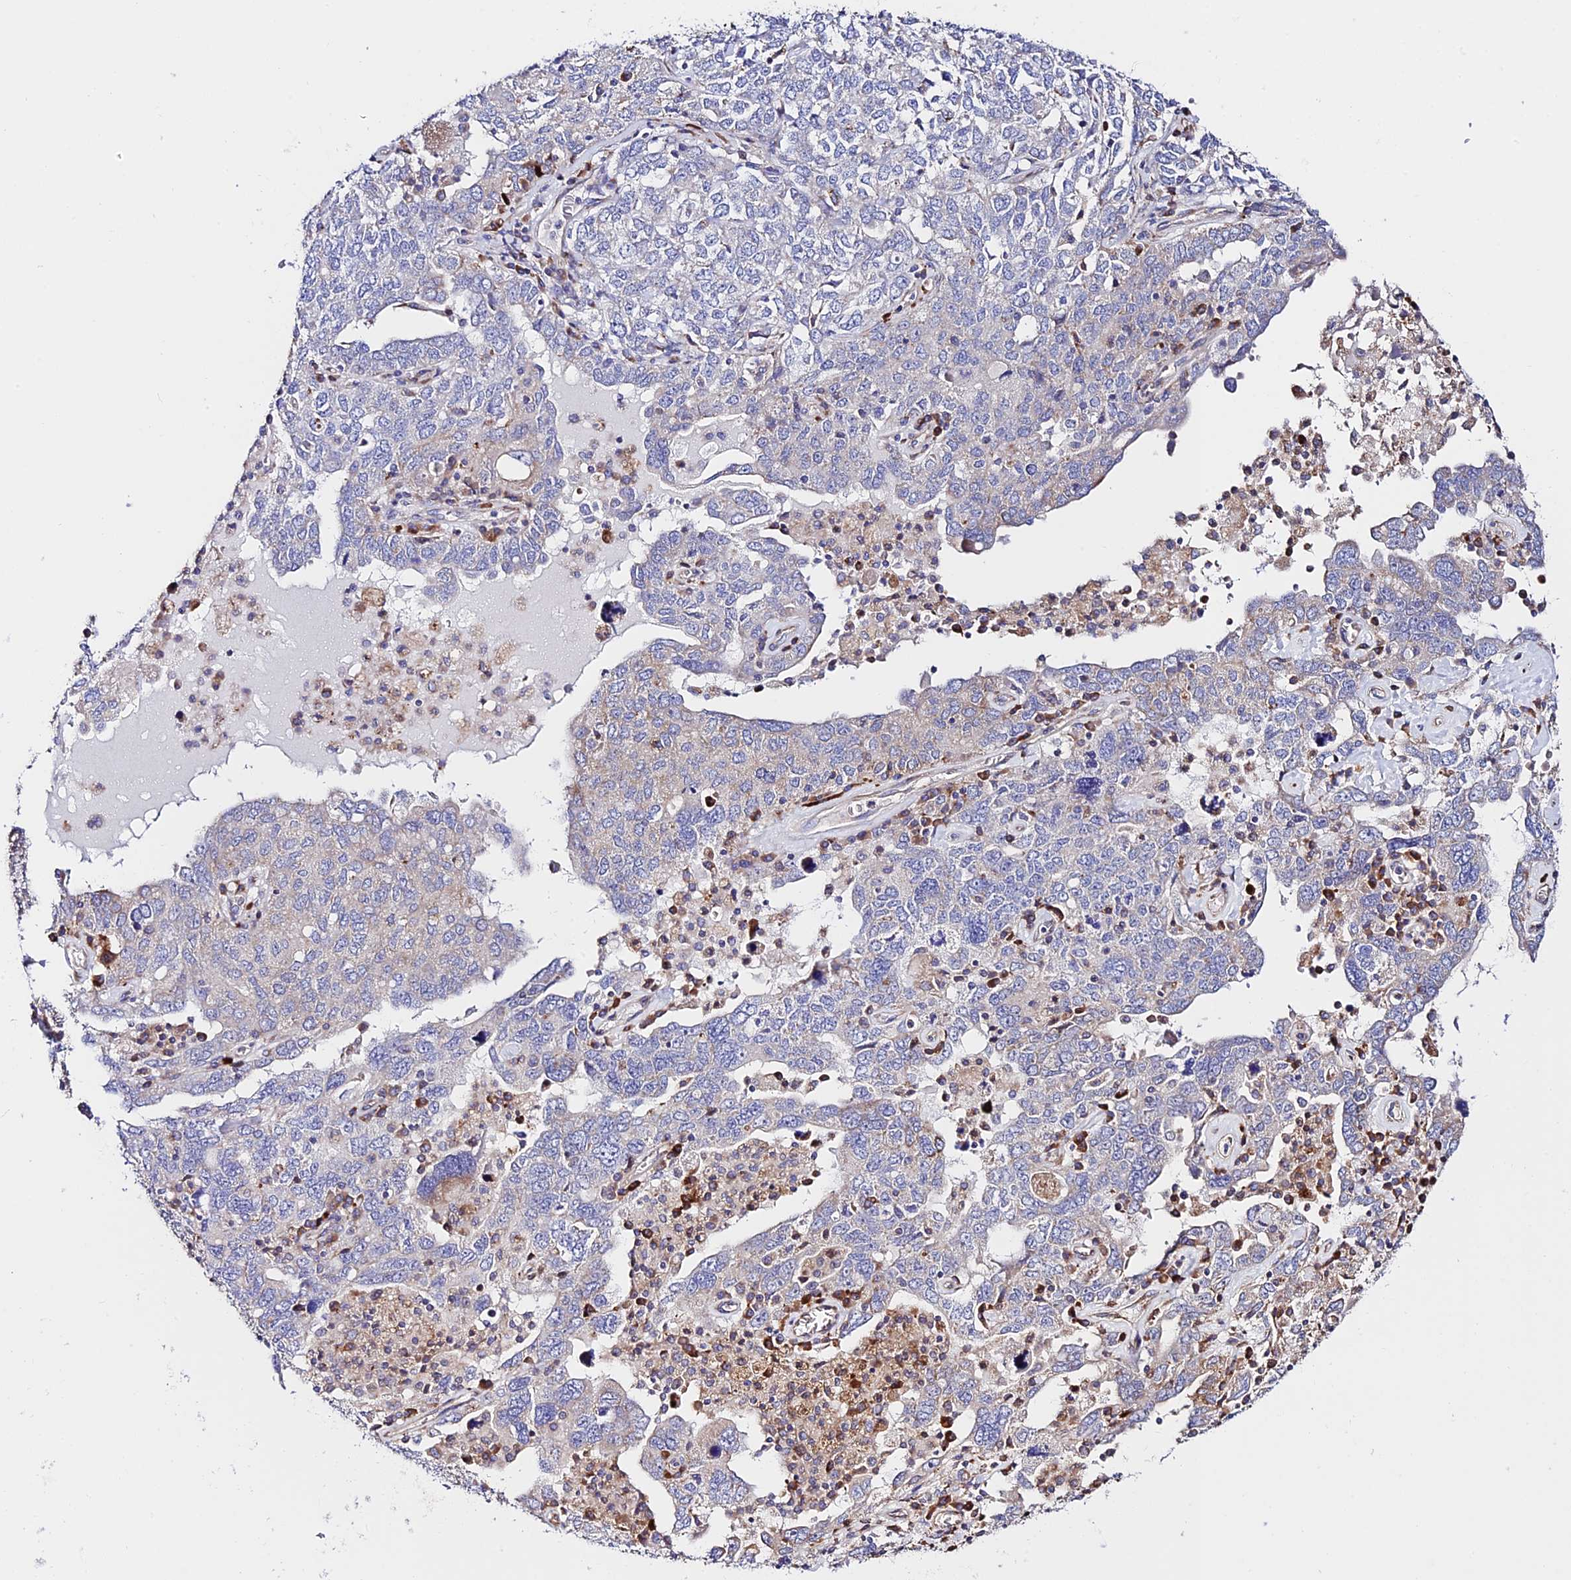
{"staining": {"intensity": "moderate", "quantity": "<25%", "location": "cytoplasmic/membranous"}, "tissue": "ovarian cancer", "cell_type": "Tumor cells", "image_type": "cancer", "snomed": [{"axis": "morphology", "description": "Carcinoma, endometroid"}, {"axis": "topography", "description": "Ovary"}], "caption": "DAB (3,3'-diaminobenzidine) immunohistochemical staining of human ovarian cancer (endometroid carcinoma) exhibits moderate cytoplasmic/membranous protein expression in approximately <25% of tumor cells. The staining was performed using DAB to visualize the protein expression in brown, while the nuclei were stained in blue with hematoxylin (Magnification: 20x).", "gene": "VPS13C", "patient": {"sex": "female", "age": 62}}